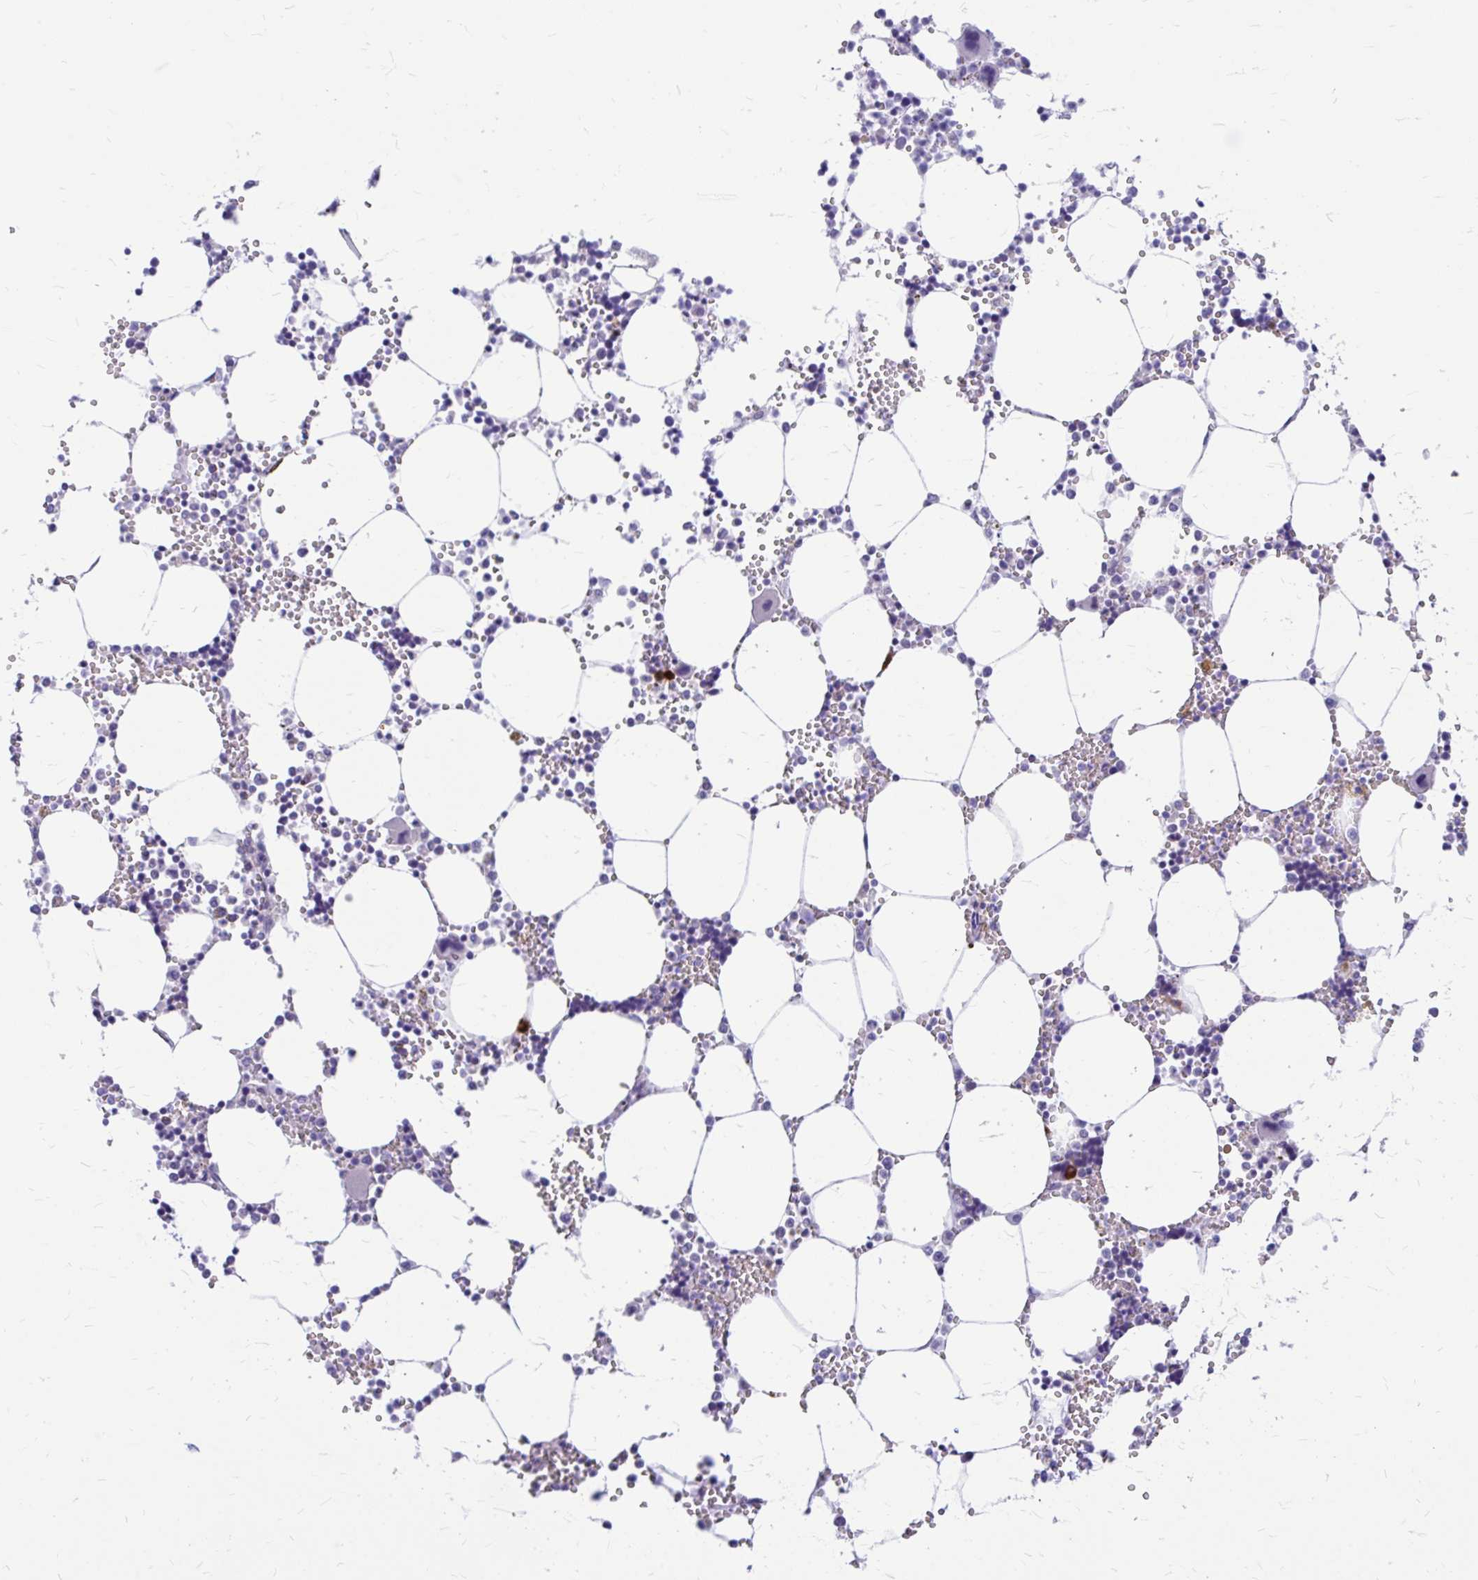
{"staining": {"intensity": "strong", "quantity": "<25%", "location": "cytoplasmic/membranous"}, "tissue": "bone marrow", "cell_type": "Hematopoietic cells", "image_type": "normal", "snomed": [{"axis": "morphology", "description": "Normal tissue, NOS"}, {"axis": "topography", "description": "Bone marrow"}], "caption": "Human bone marrow stained with a brown dye exhibits strong cytoplasmic/membranous positive positivity in approximately <25% of hematopoietic cells.", "gene": "MAP1LC3A", "patient": {"sex": "male", "age": 64}}